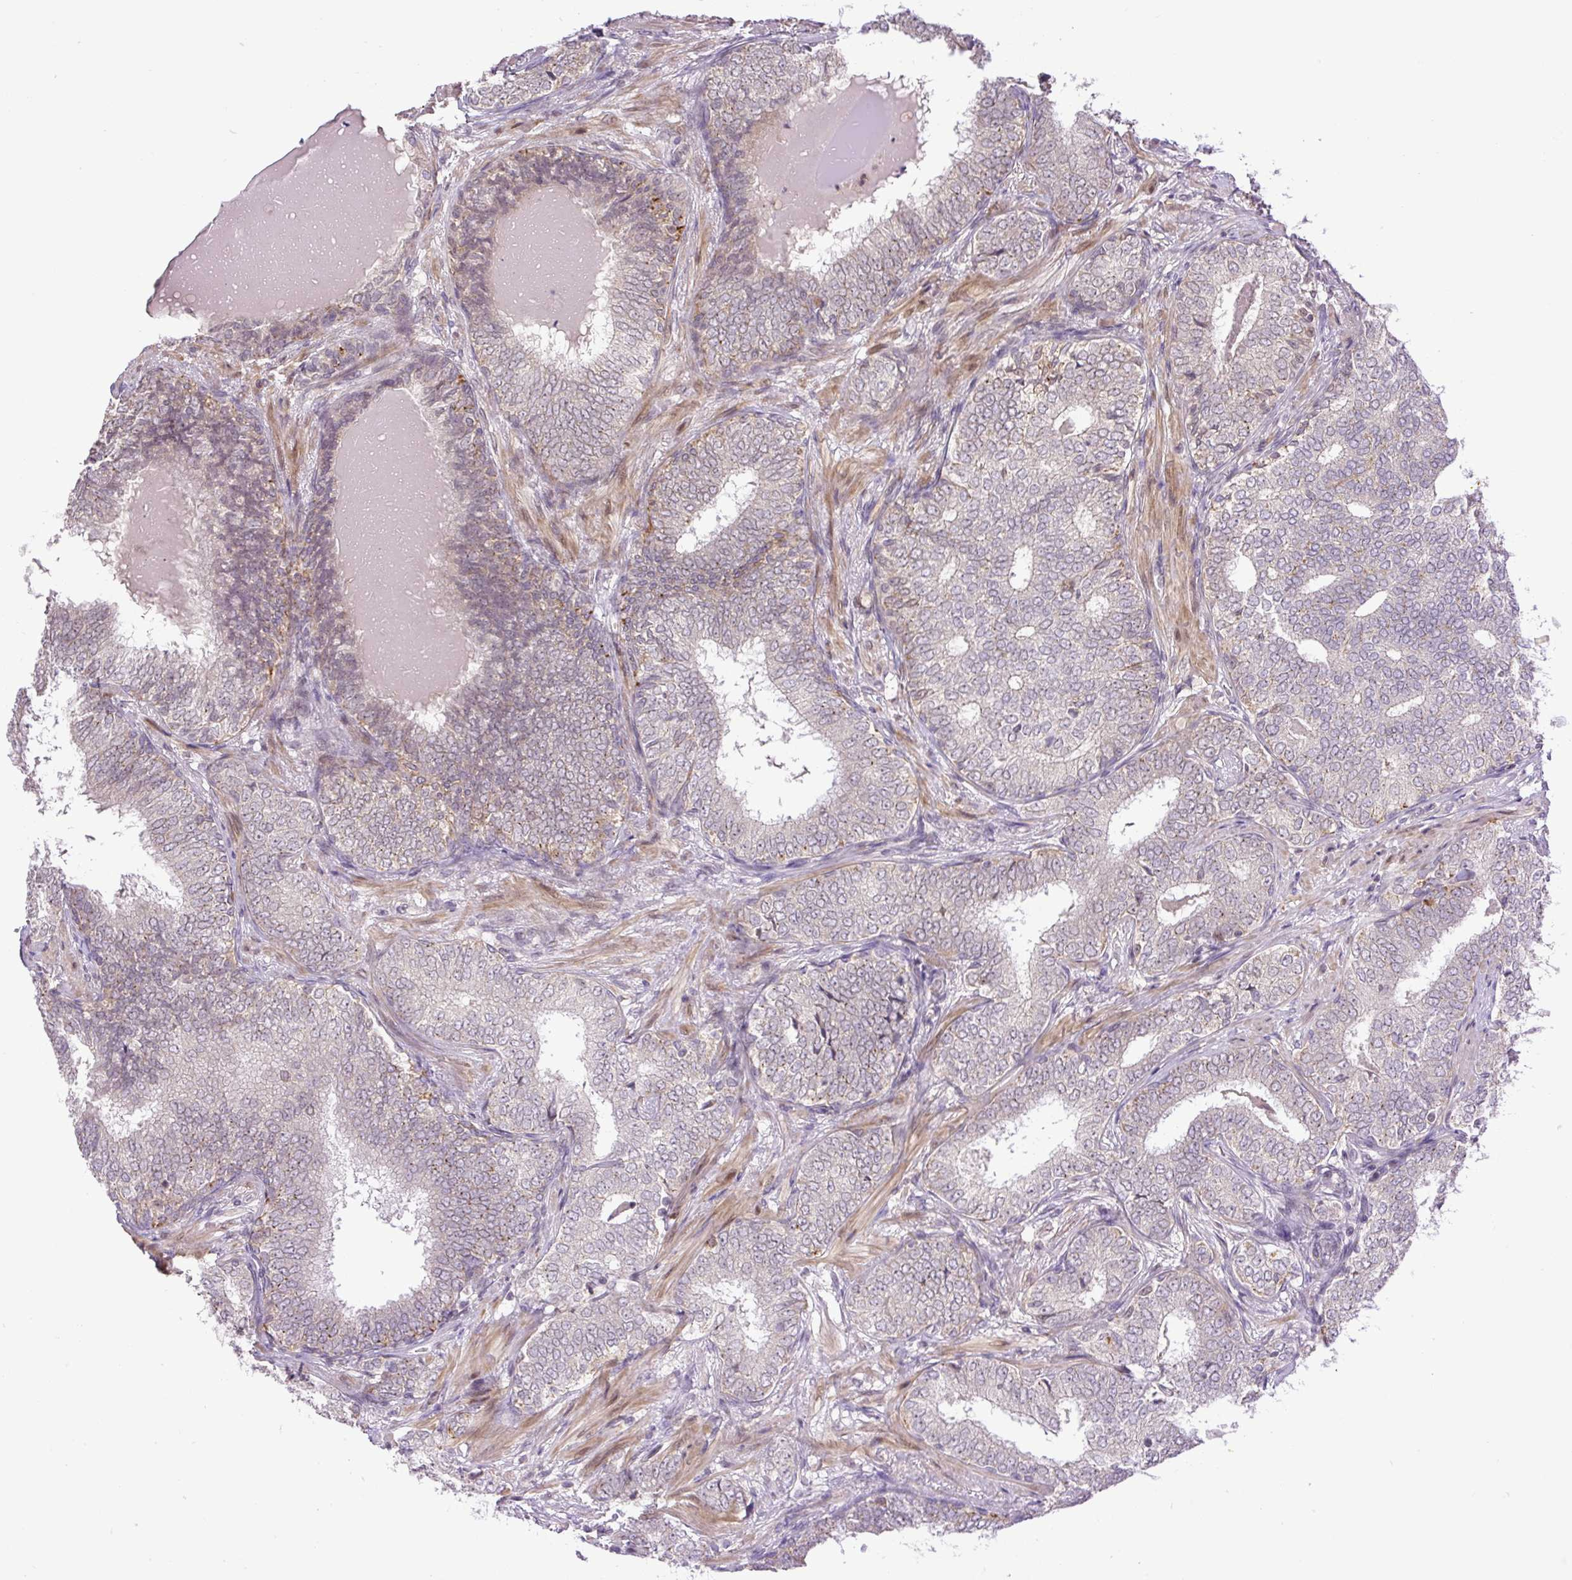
{"staining": {"intensity": "negative", "quantity": "none", "location": "none"}, "tissue": "prostate cancer", "cell_type": "Tumor cells", "image_type": "cancer", "snomed": [{"axis": "morphology", "description": "Adenocarcinoma, High grade"}, {"axis": "topography", "description": "Prostate"}], "caption": "This is a photomicrograph of immunohistochemistry staining of adenocarcinoma (high-grade) (prostate), which shows no positivity in tumor cells. (DAB (3,3'-diaminobenzidine) immunohistochemistry (IHC), high magnification).", "gene": "KPNA1", "patient": {"sex": "male", "age": 72}}